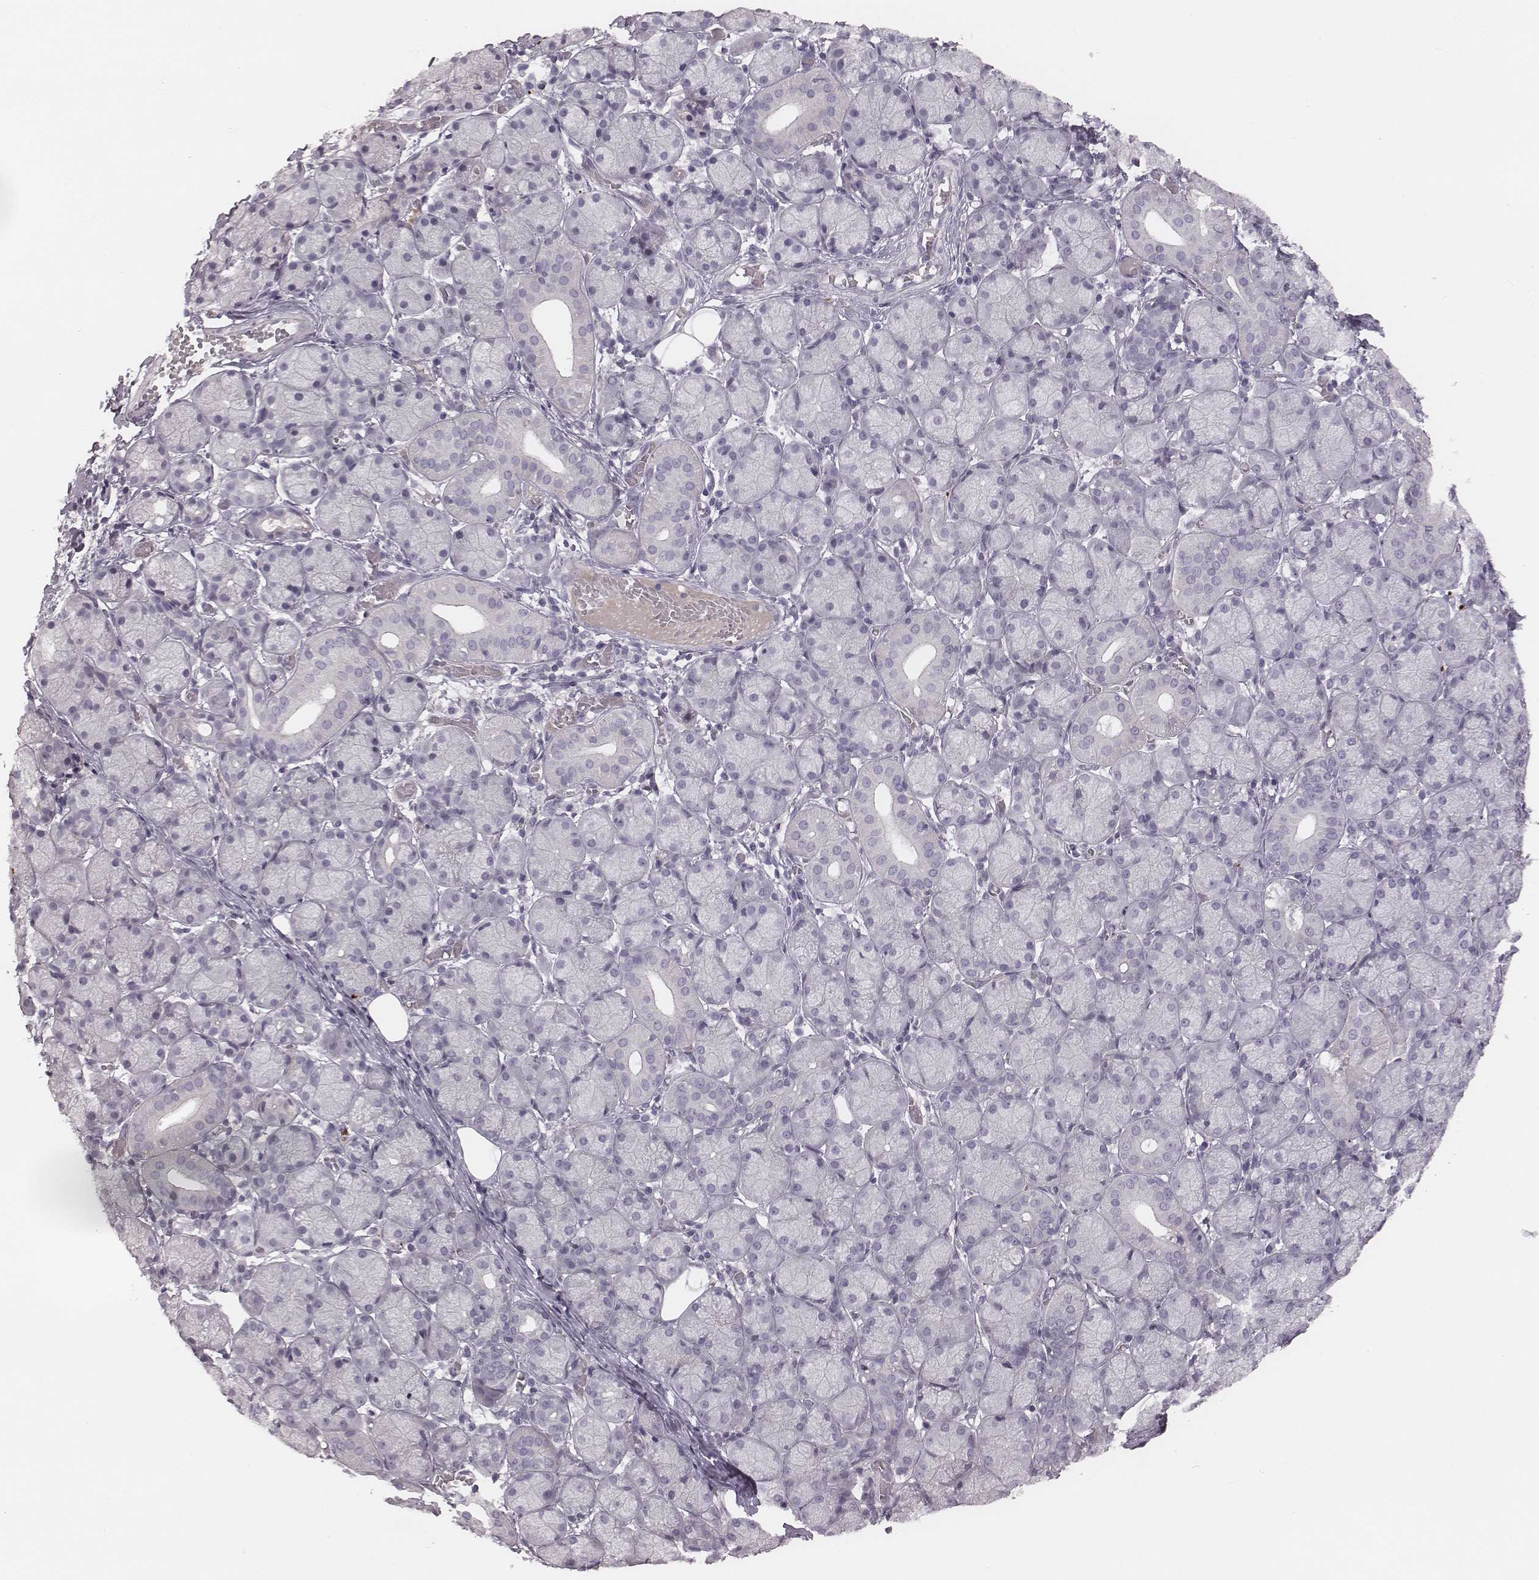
{"staining": {"intensity": "negative", "quantity": "none", "location": "none"}, "tissue": "salivary gland", "cell_type": "Glandular cells", "image_type": "normal", "snomed": [{"axis": "morphology", "description": "Normal tissue, NOS"}, {"axis": "topography", "description": "Salivary gland"}, {"axis": "topography", "description": "Peripheral nerve tissue"}], "caption": "This is an IHC photomicrograph of normal salivary gland. There is no positivity in glandular cells.", "gene": "S100Z", "patient": {"sex": "female", "age": 24}}